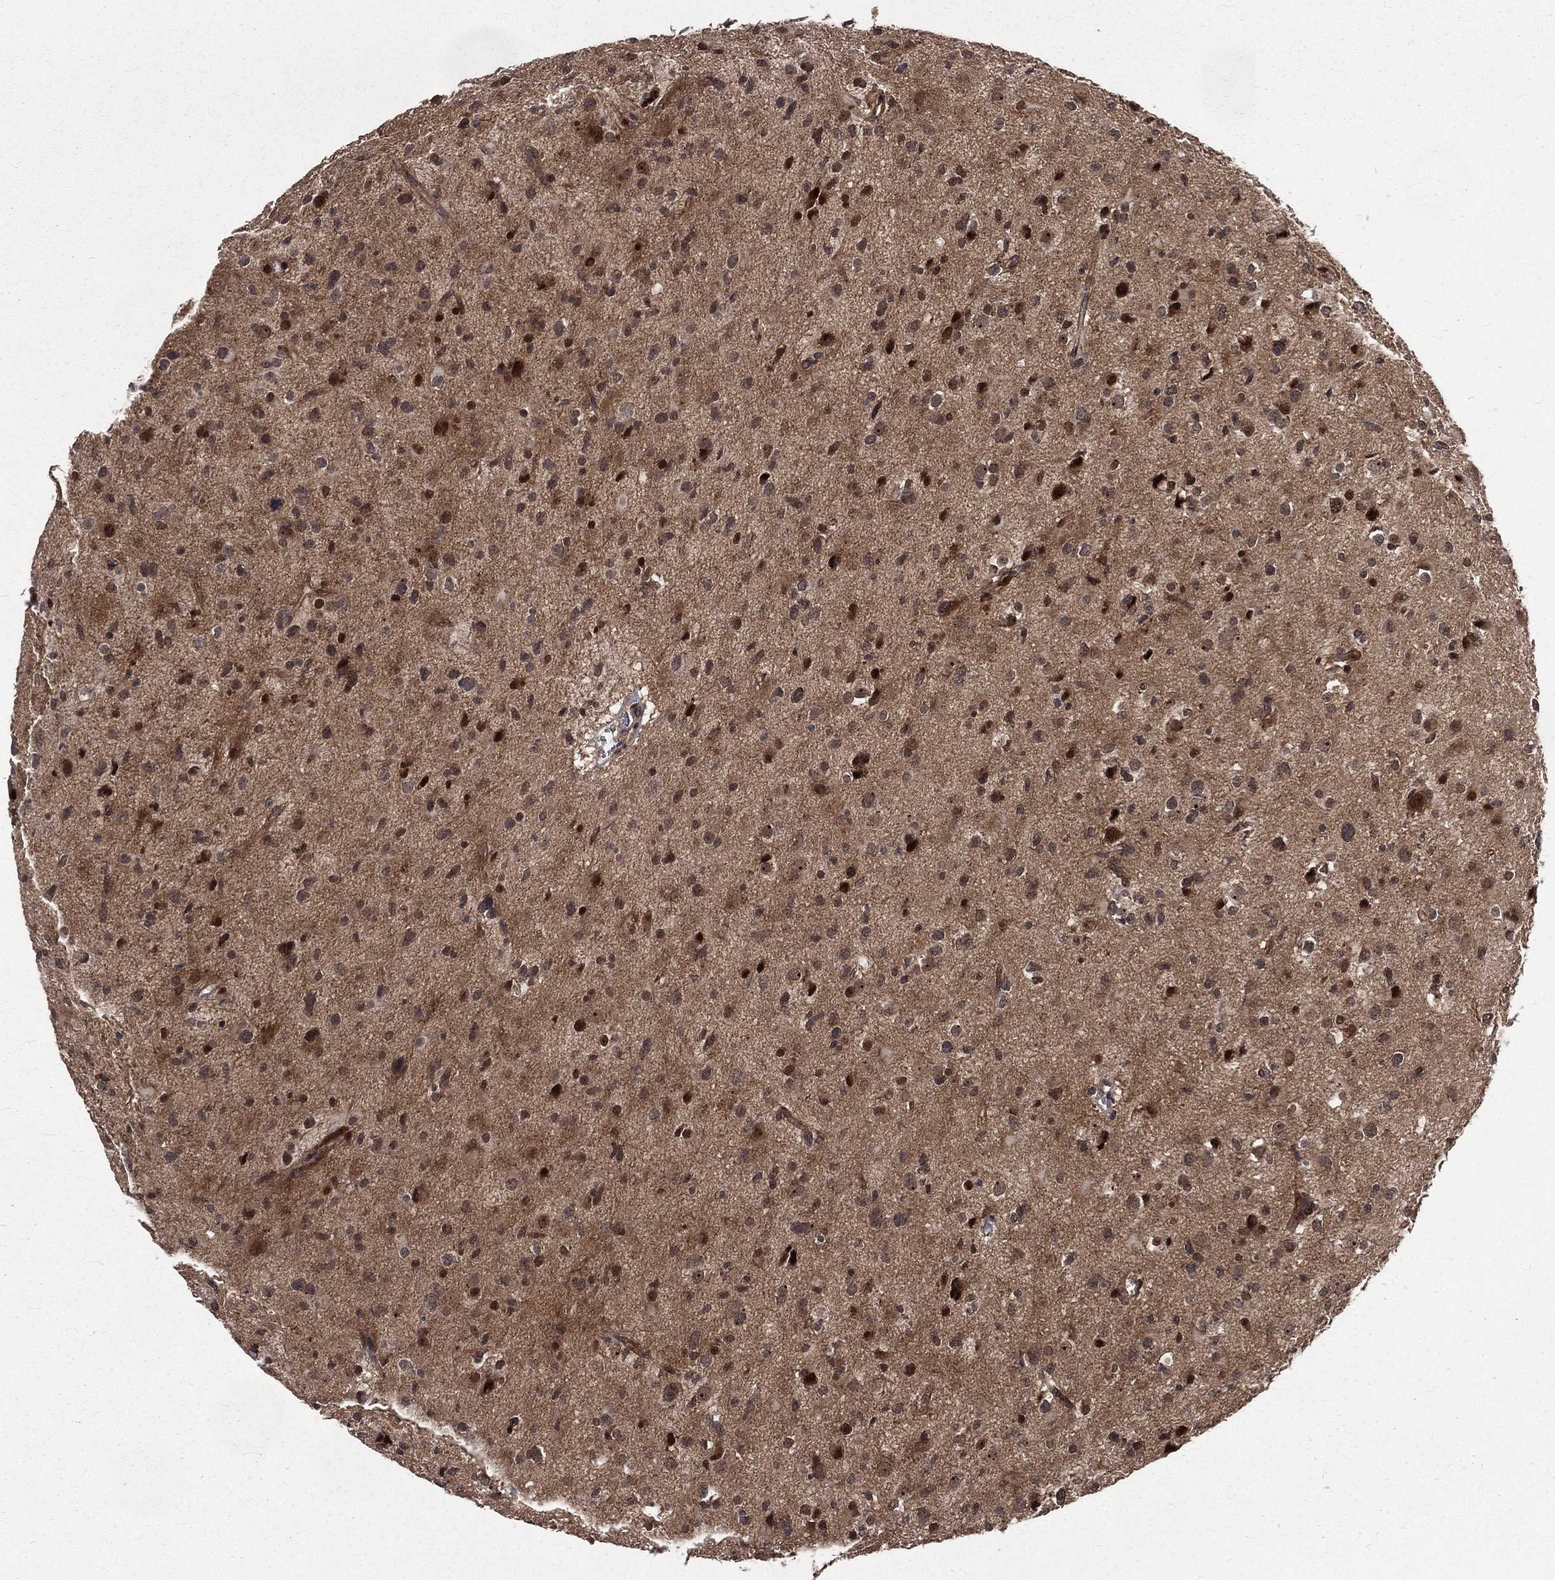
{"staining": {"intensity": "strong", "quantity": "<25%", "location": "nuclear"}, "tissue": "glioma", "cell_type": "Tumor cells", "image_type": "cancer", "snomed": [{"axis": "morphology", "description": "Glioma, malignant, Low grade"}, {"axis": "topography", "description": "Brain"}], "caption": "Immunohistochemistry (IHC) staining of glioma, which demonstrates medium levels of strong nuclear expression in approximately <25% of tumor cells indicating strong nuclear protein expression. The staining was performed using DAB (brown) for protein detection and nuclei were counterstained in hematoxylin (blue).", "gene": "ARL3", "patient": {"sex": "female", "age": 32}}